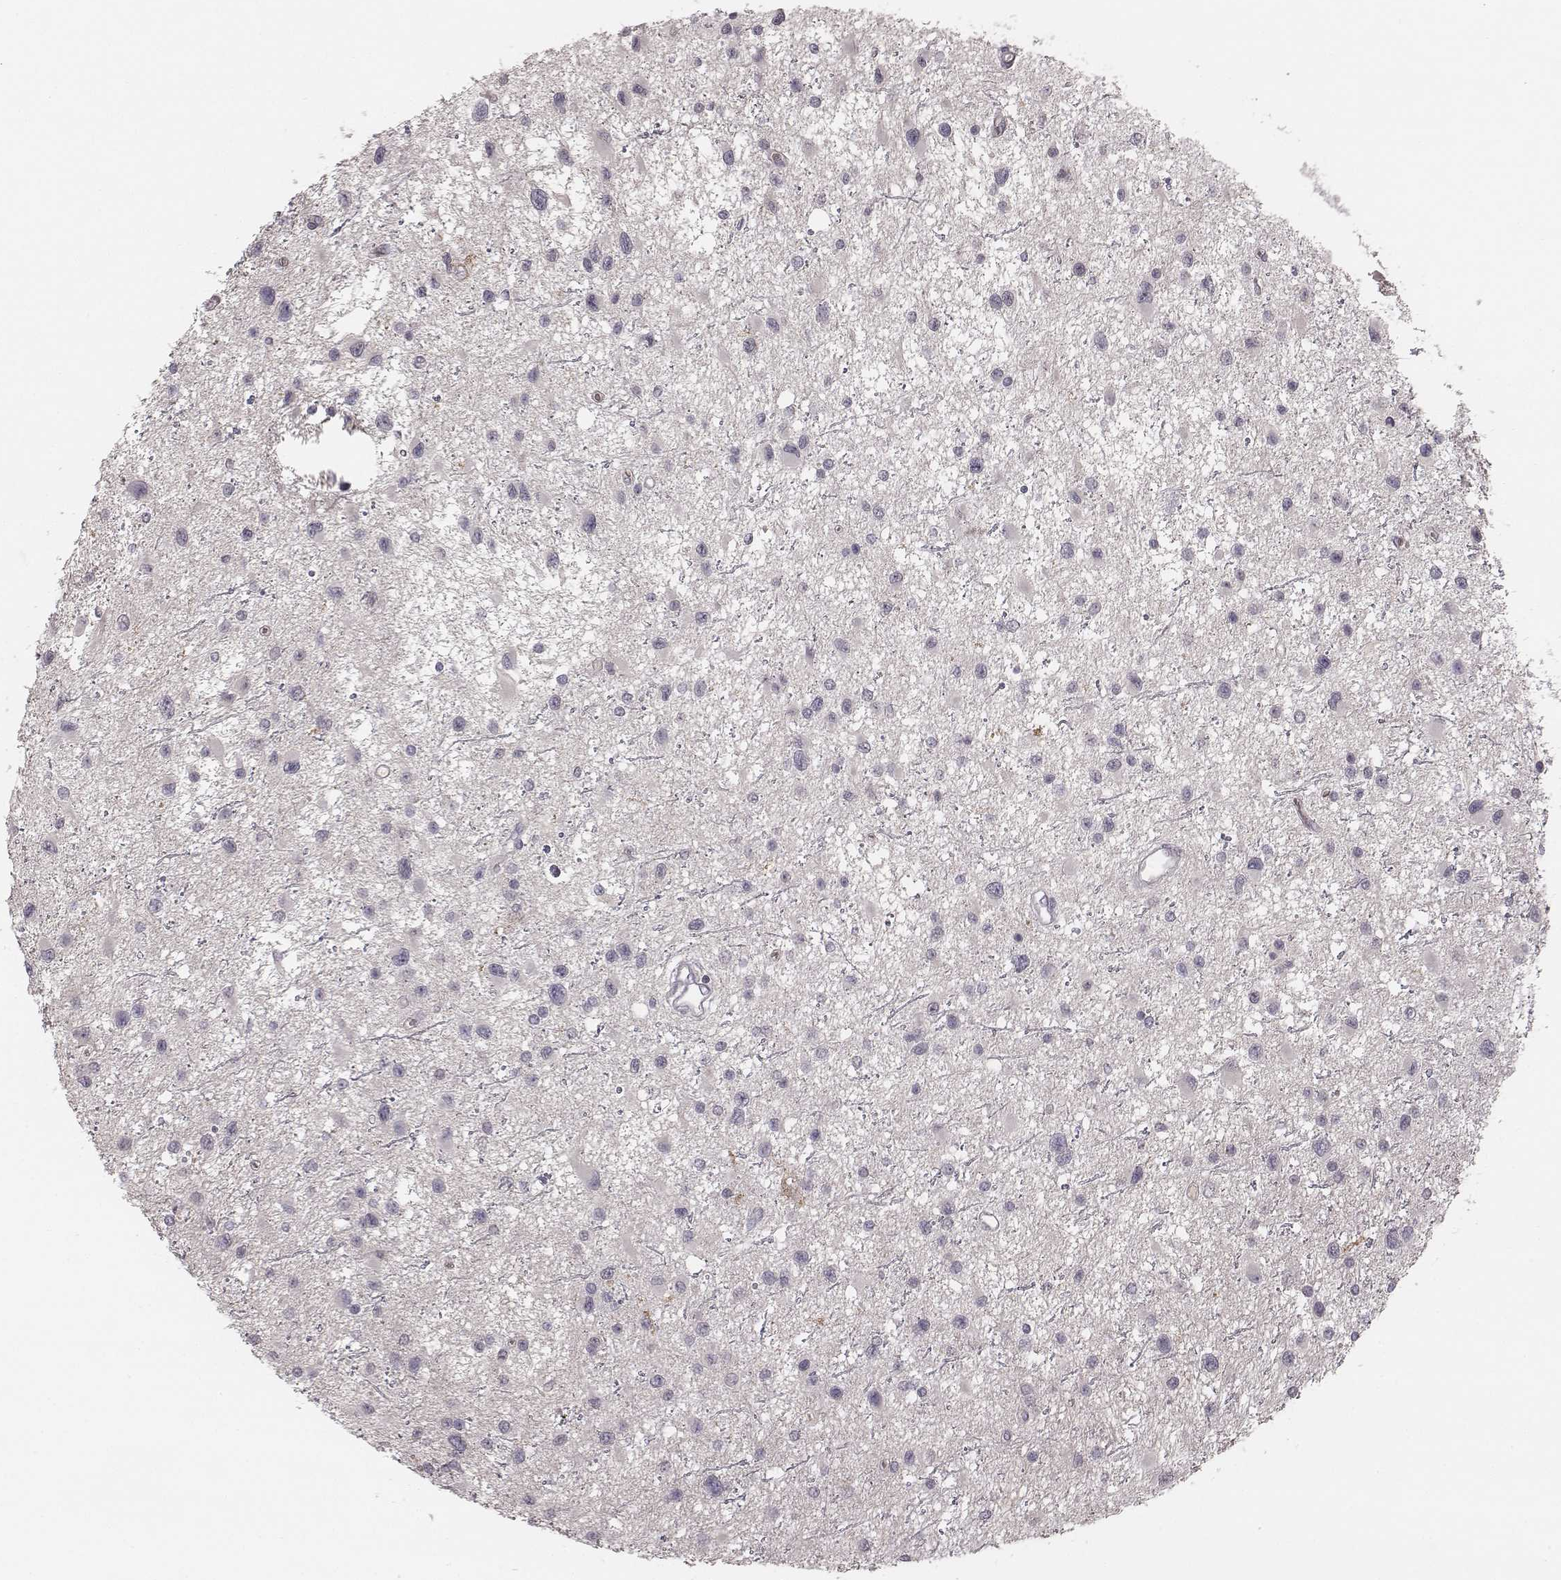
{"staining": {"intensity": "negative", "quantity": "none", "location": "none"}, "tissue": "glioma", "cell_type": "Tumor cells", "image_type": "cancer", "snomed": [{"axis": "morphology", "description": "Glioma, malignant, Low grade"}, {"axis": "topography", "description": "Brain"}], "caption": "Histopathology image shows no significant protein positivity in tumor cells of glioma.", "gene": "TLX3", "patient": {"sex": "female", "age": 32}}